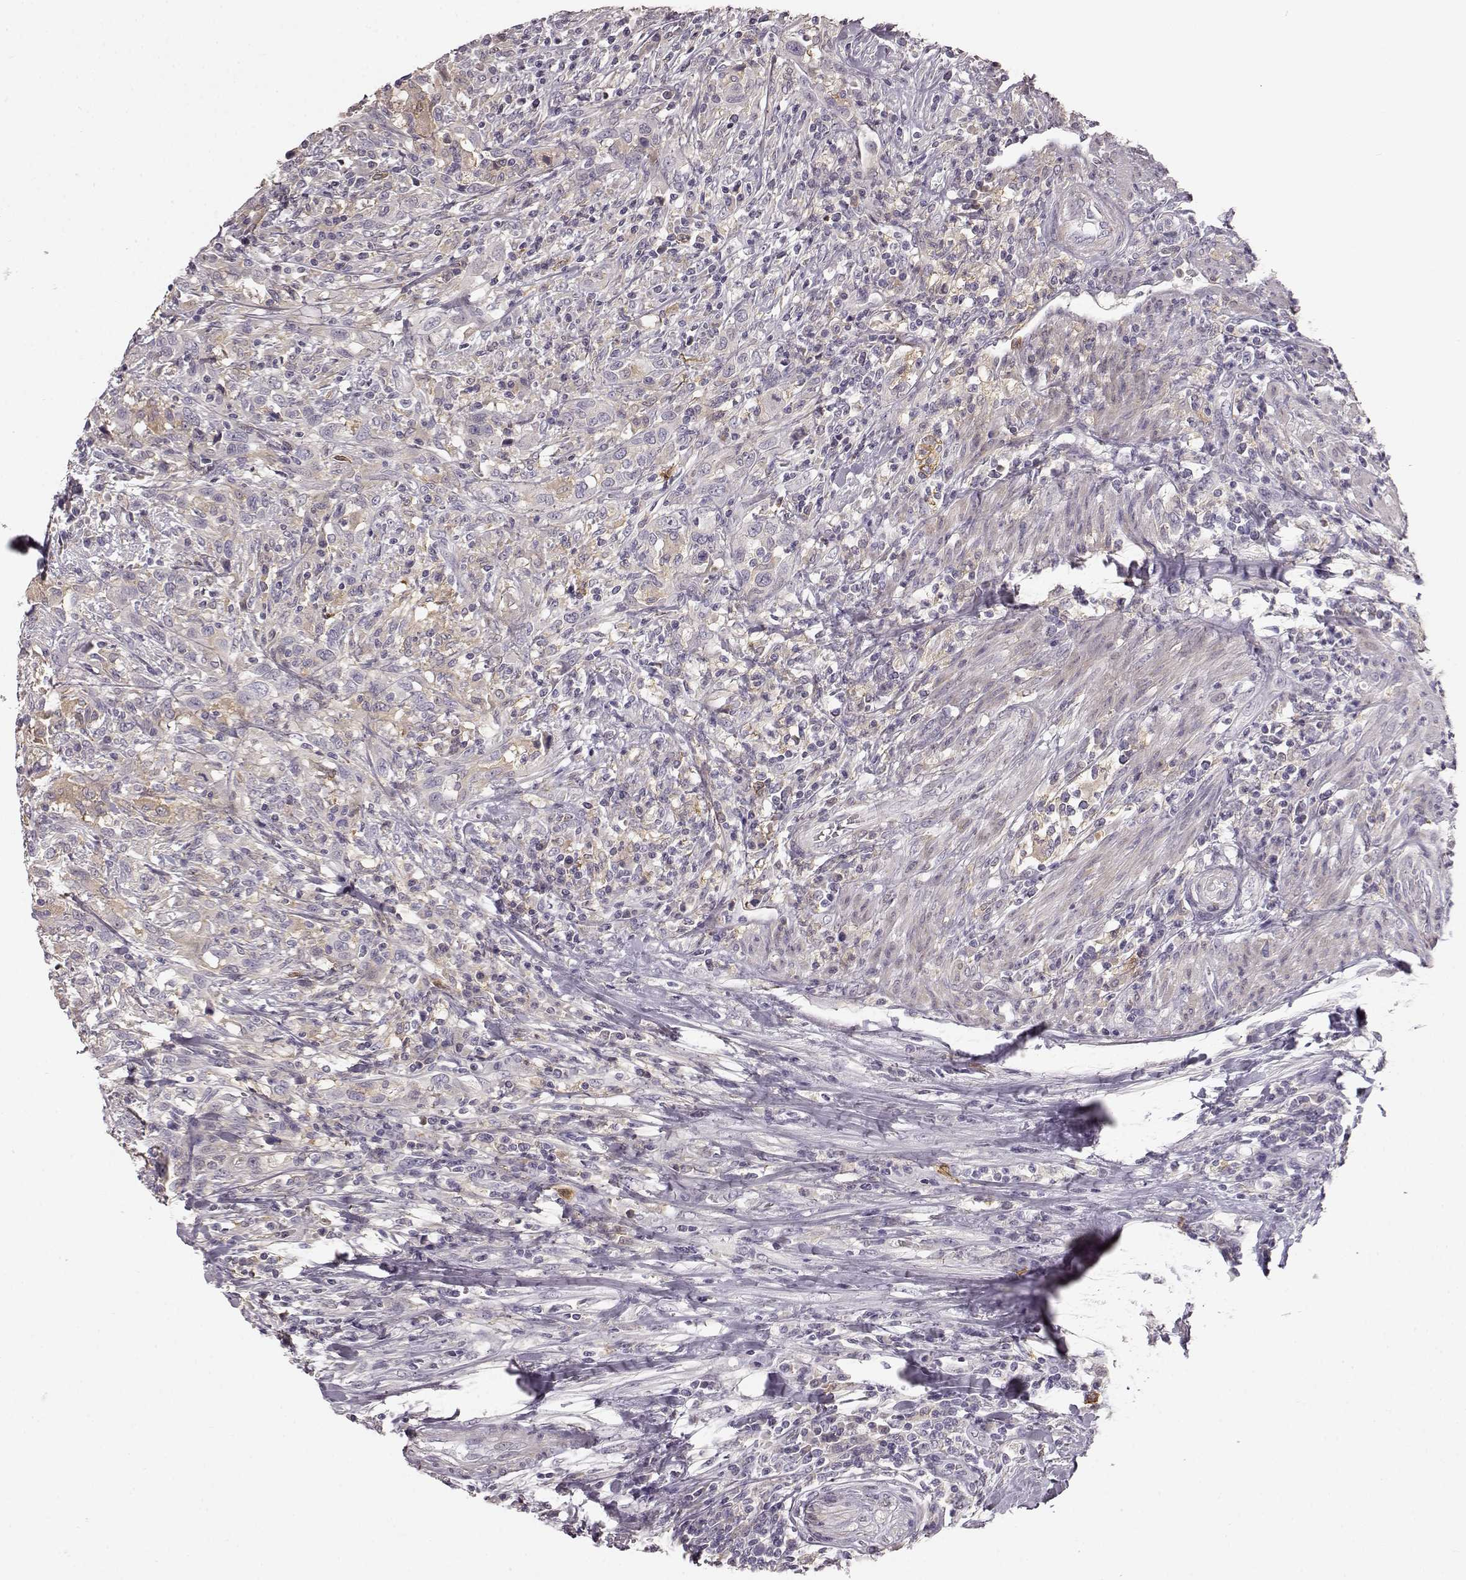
{"staining": {"intensity": "weak", "quantity": "25%-75%", "location": "cytoplasmic/membranous"}, "tissue": "urothelial cancer", "cell_type": "Tumor cells", "image_type": "cancer", "snomed": [{"axis": "morphology", "description": "Urothelial carcinoma, NOS"}, {"axis": "morphology", "description": "Urothelial carcinoma, High grade"}, {"axis": "topography", "description": "Urinary bladder"}], "caption": "Human transitional cell carcinoma stained with a protein marker displays weak staining in tumor cells.", "gene": "GPR50", "patient": {"sex": "female", "age": 64}}